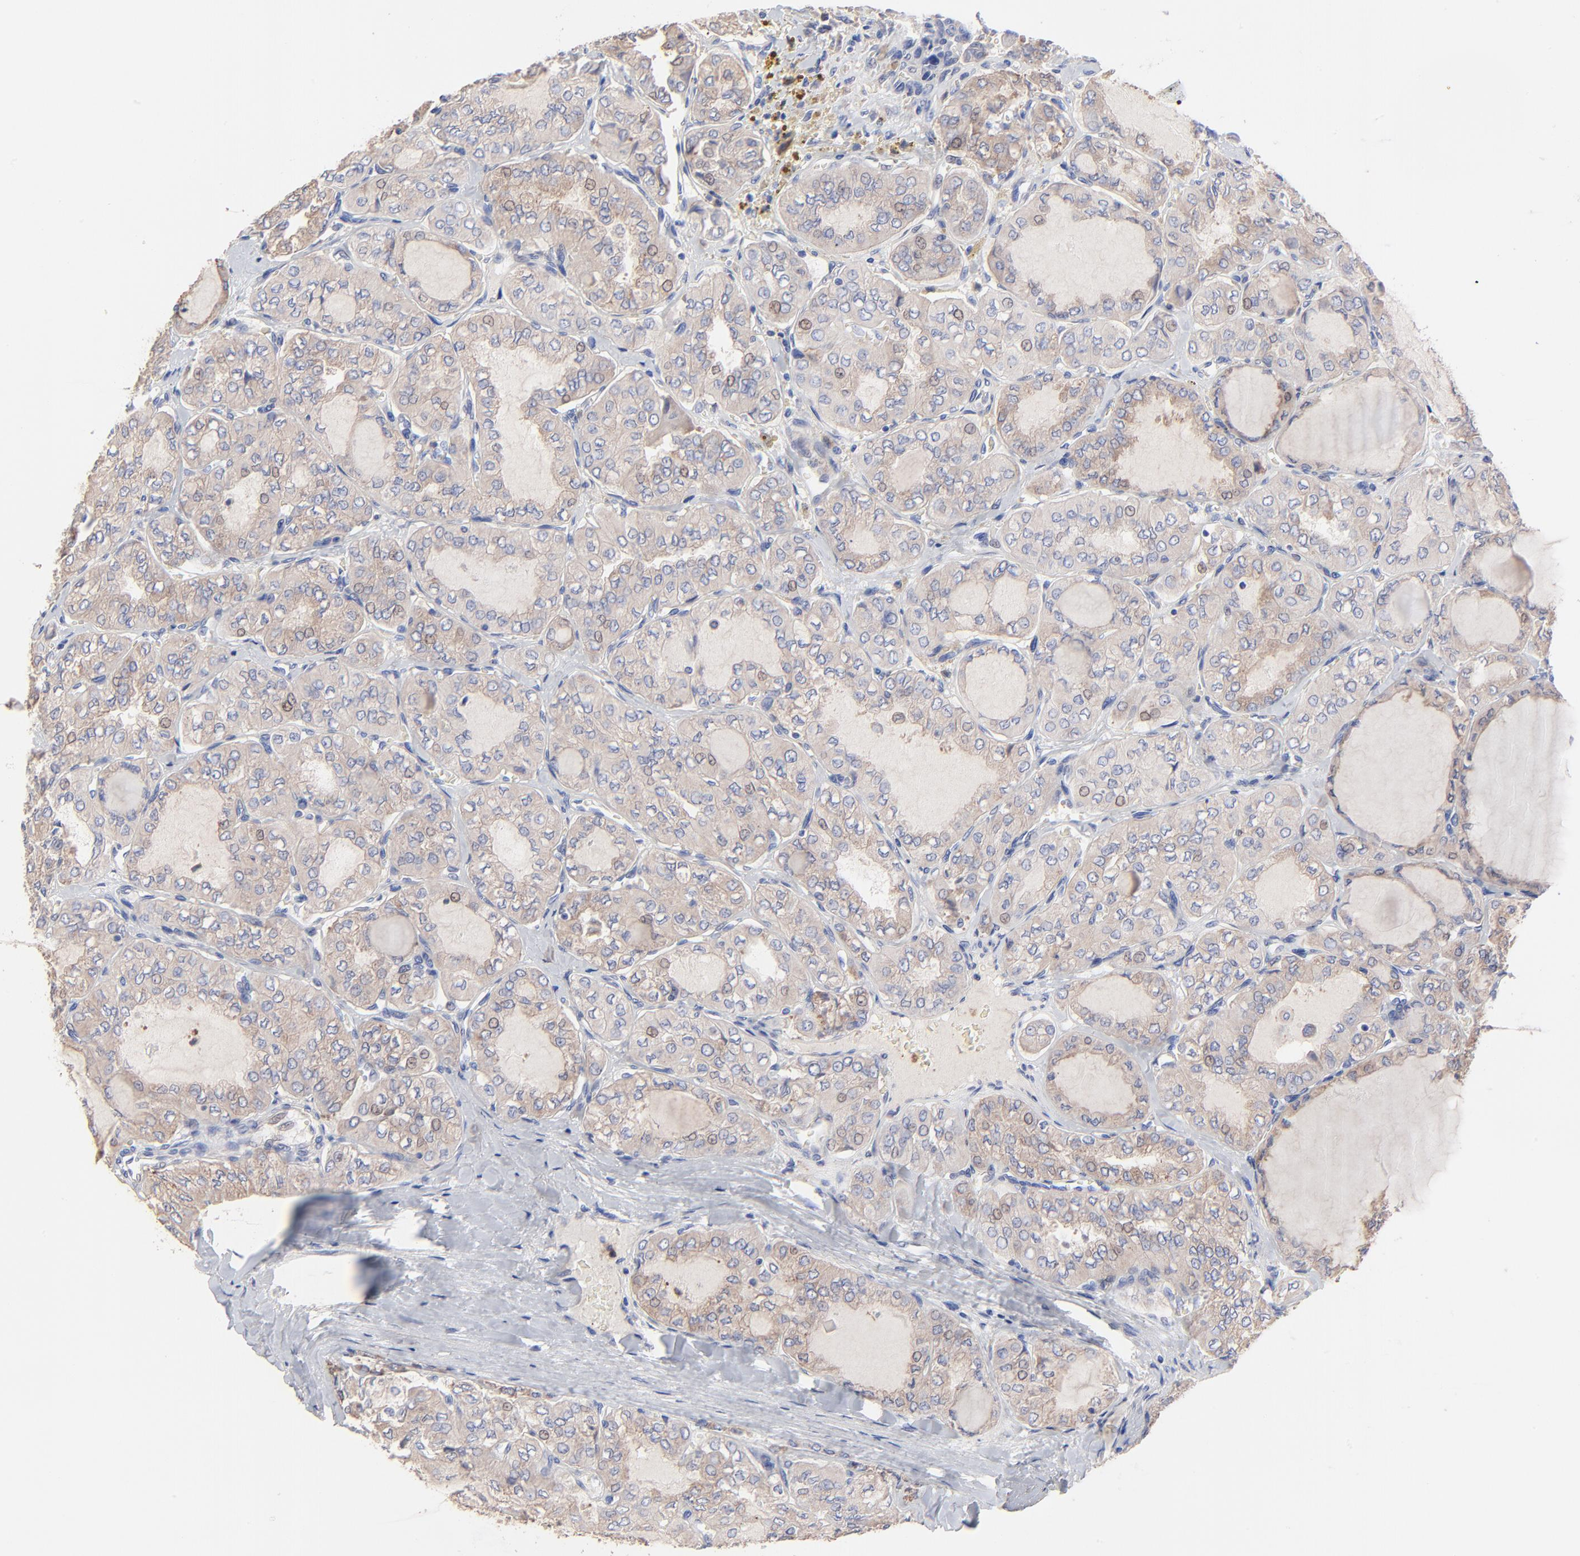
{"staining": {"intensity": "moderate", "quantity": ">75%", "location": "cytoplasmic/membranous"}, "tissue": "thyroid cancer", "cell_type": "Tumor cells", "image_type": "cancer", "snomed": [{"axis": "morphology", "description": "Papillary adenocarcinoma, NOS"}, {"axis": "topography", "description": "Thyroid gland"}], "caption": "Immunohistochemical staining of thyroid cancer demonstrates medium levels of moderate cytoplasmic/membranous staining in about >75% of tumor cells. (brown staining indicates protein expression, while blue staining denotes nuclei).", "gene": "PPFIBP2", "patient": {"sex": "male", "age": 20}}